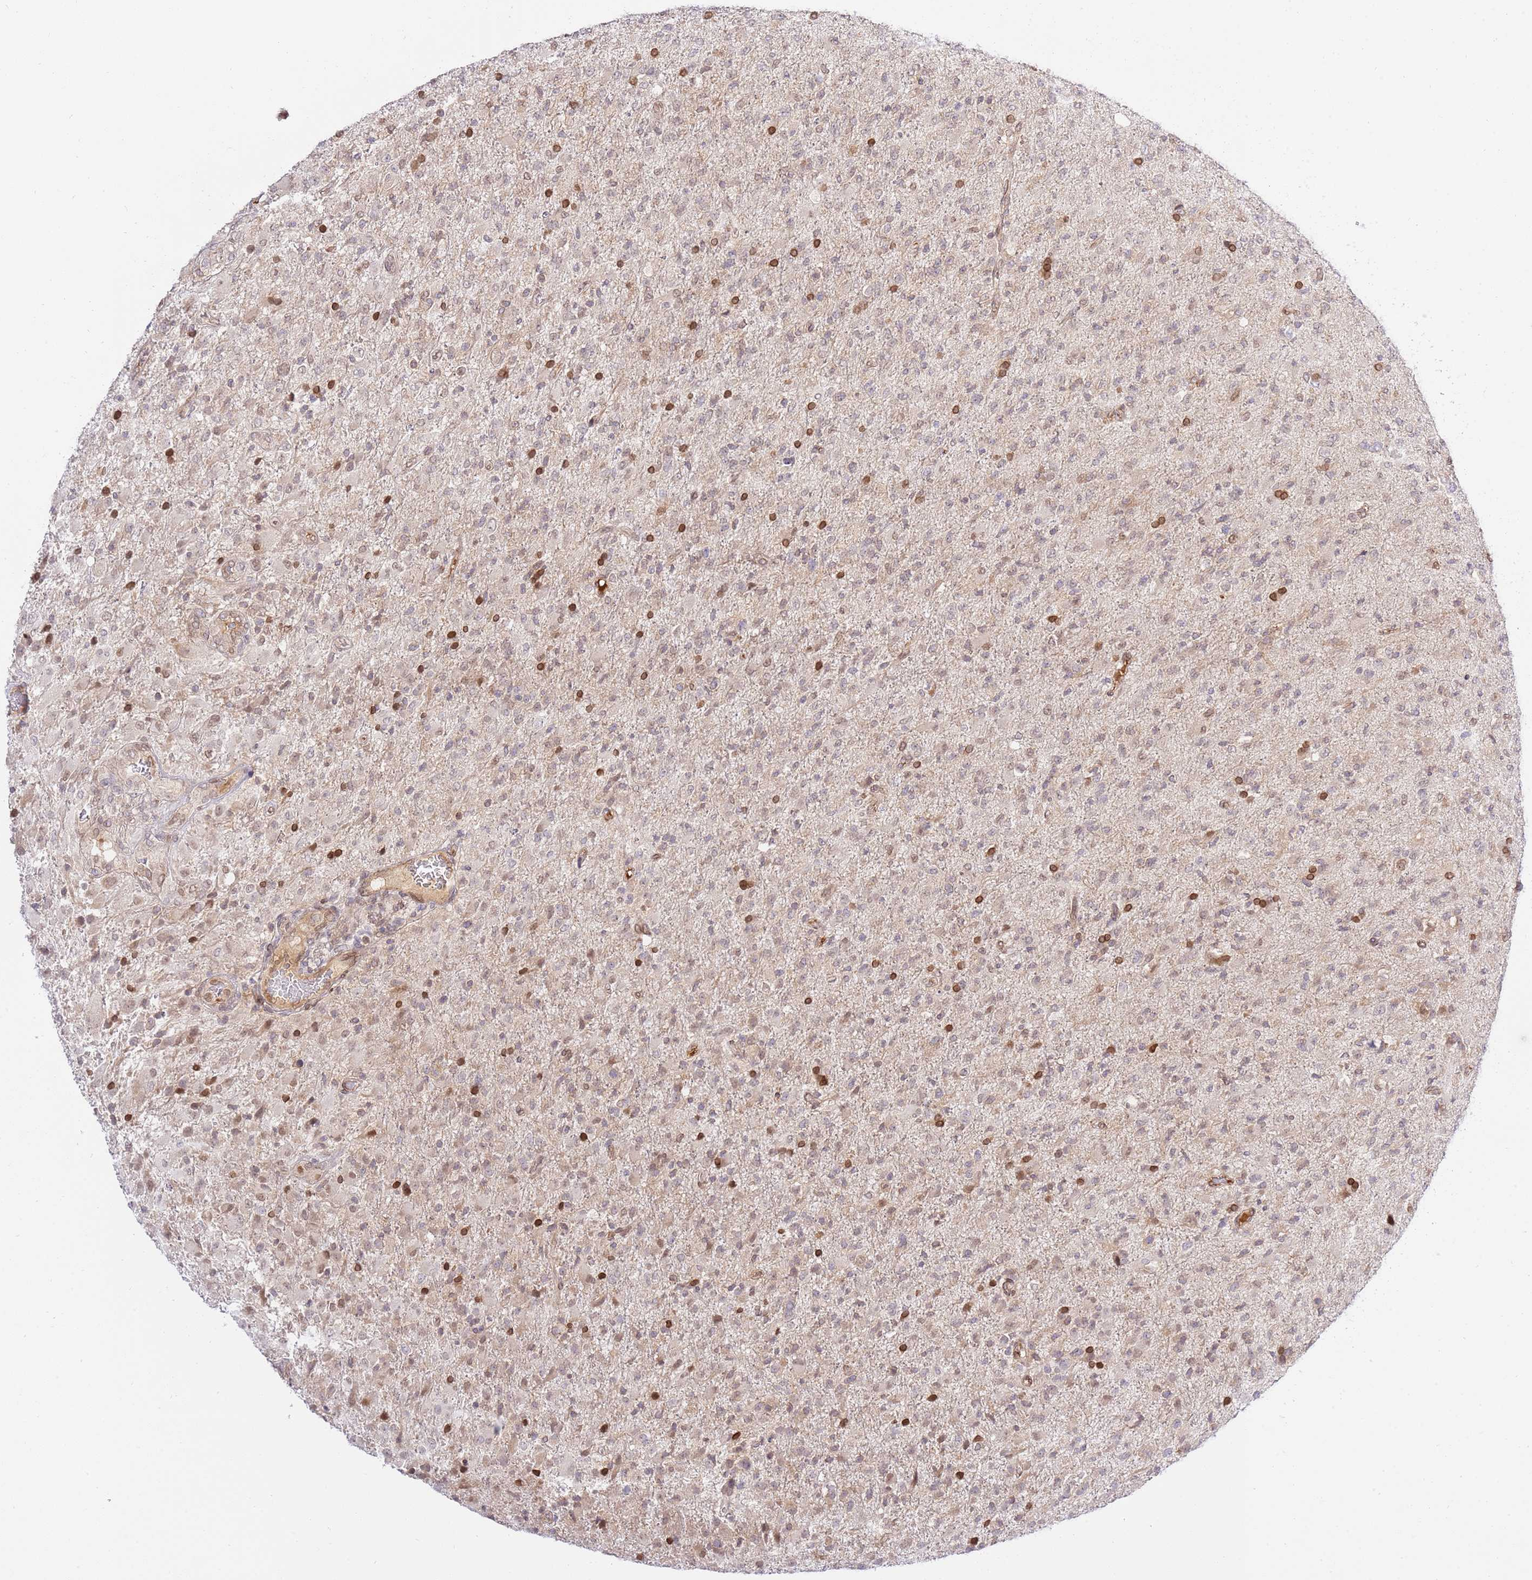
{"staining": {"intensity": "moderate", "quantity": "<25%", "location": "nuclear"}, "tissue": "glioma", "cell_type": "Tumor cells", "image_type": "cancer", "snomed": [{"axis": "morphology", "description": "Glioma, malignant, Low grade"}, {"axis": "topography", "description": "Brain"}], "caption": "Human low-grade glioma (malignant) stained with a protein marker shows moderate staining in tumor cells.", "gene": "TRIM37", "patient": {"sex": "male", "age": 65}}